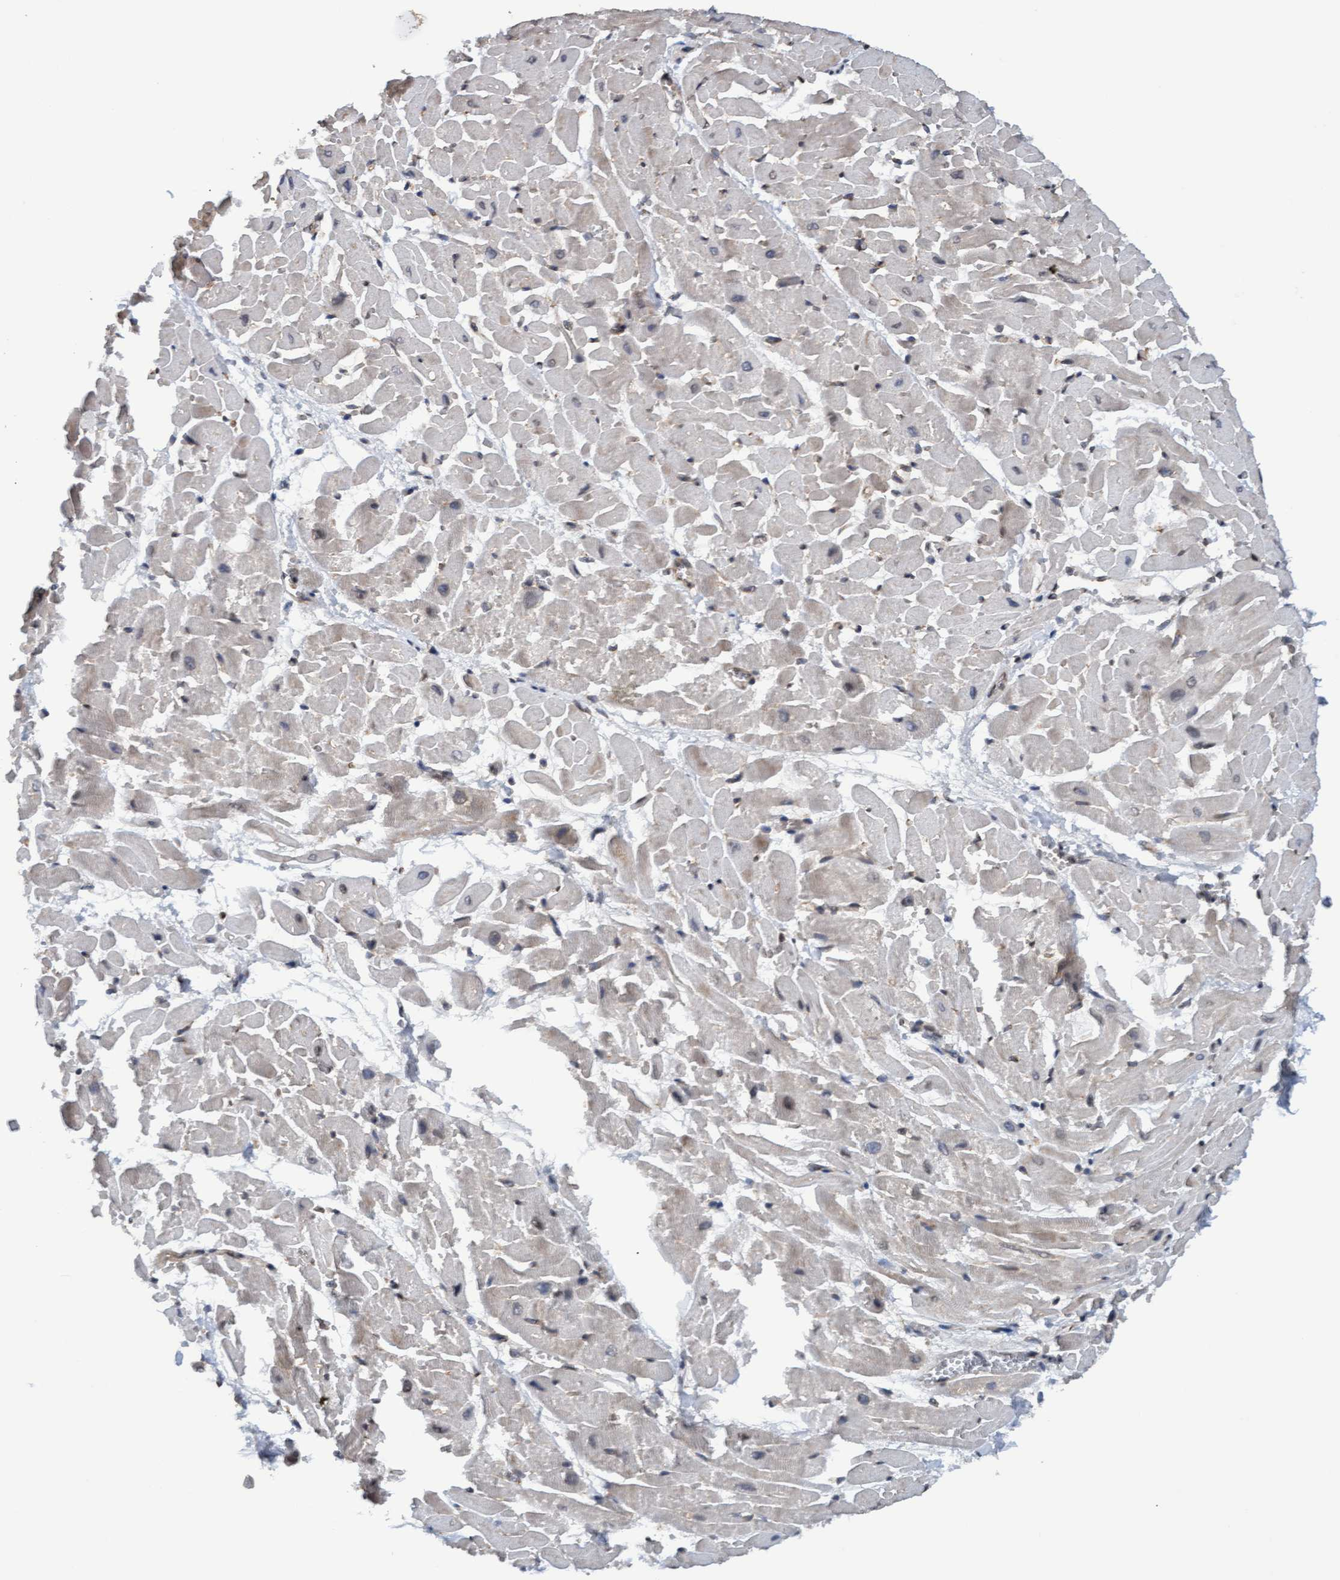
{"staining": {"intensity": "weak", "quantity": "<25%", "location": "cytoplasmic/membranous"}, "tissue": "heart muscle", "cell_type": "Cardiomyocytes", "image_type": "normal", "snomed": [{"axis": "morphology", "description": "Normal tissue, NOS"}, {"axis": "topography", "description": "Heart"}], "caption": "There is no significant expression in cardiomyocytes of heart muscle. (Immunohistochemistry, brightfield microscopy, high magnification).", "gene": "MGLL", "patient": {"sex": "male", "age": 45}}